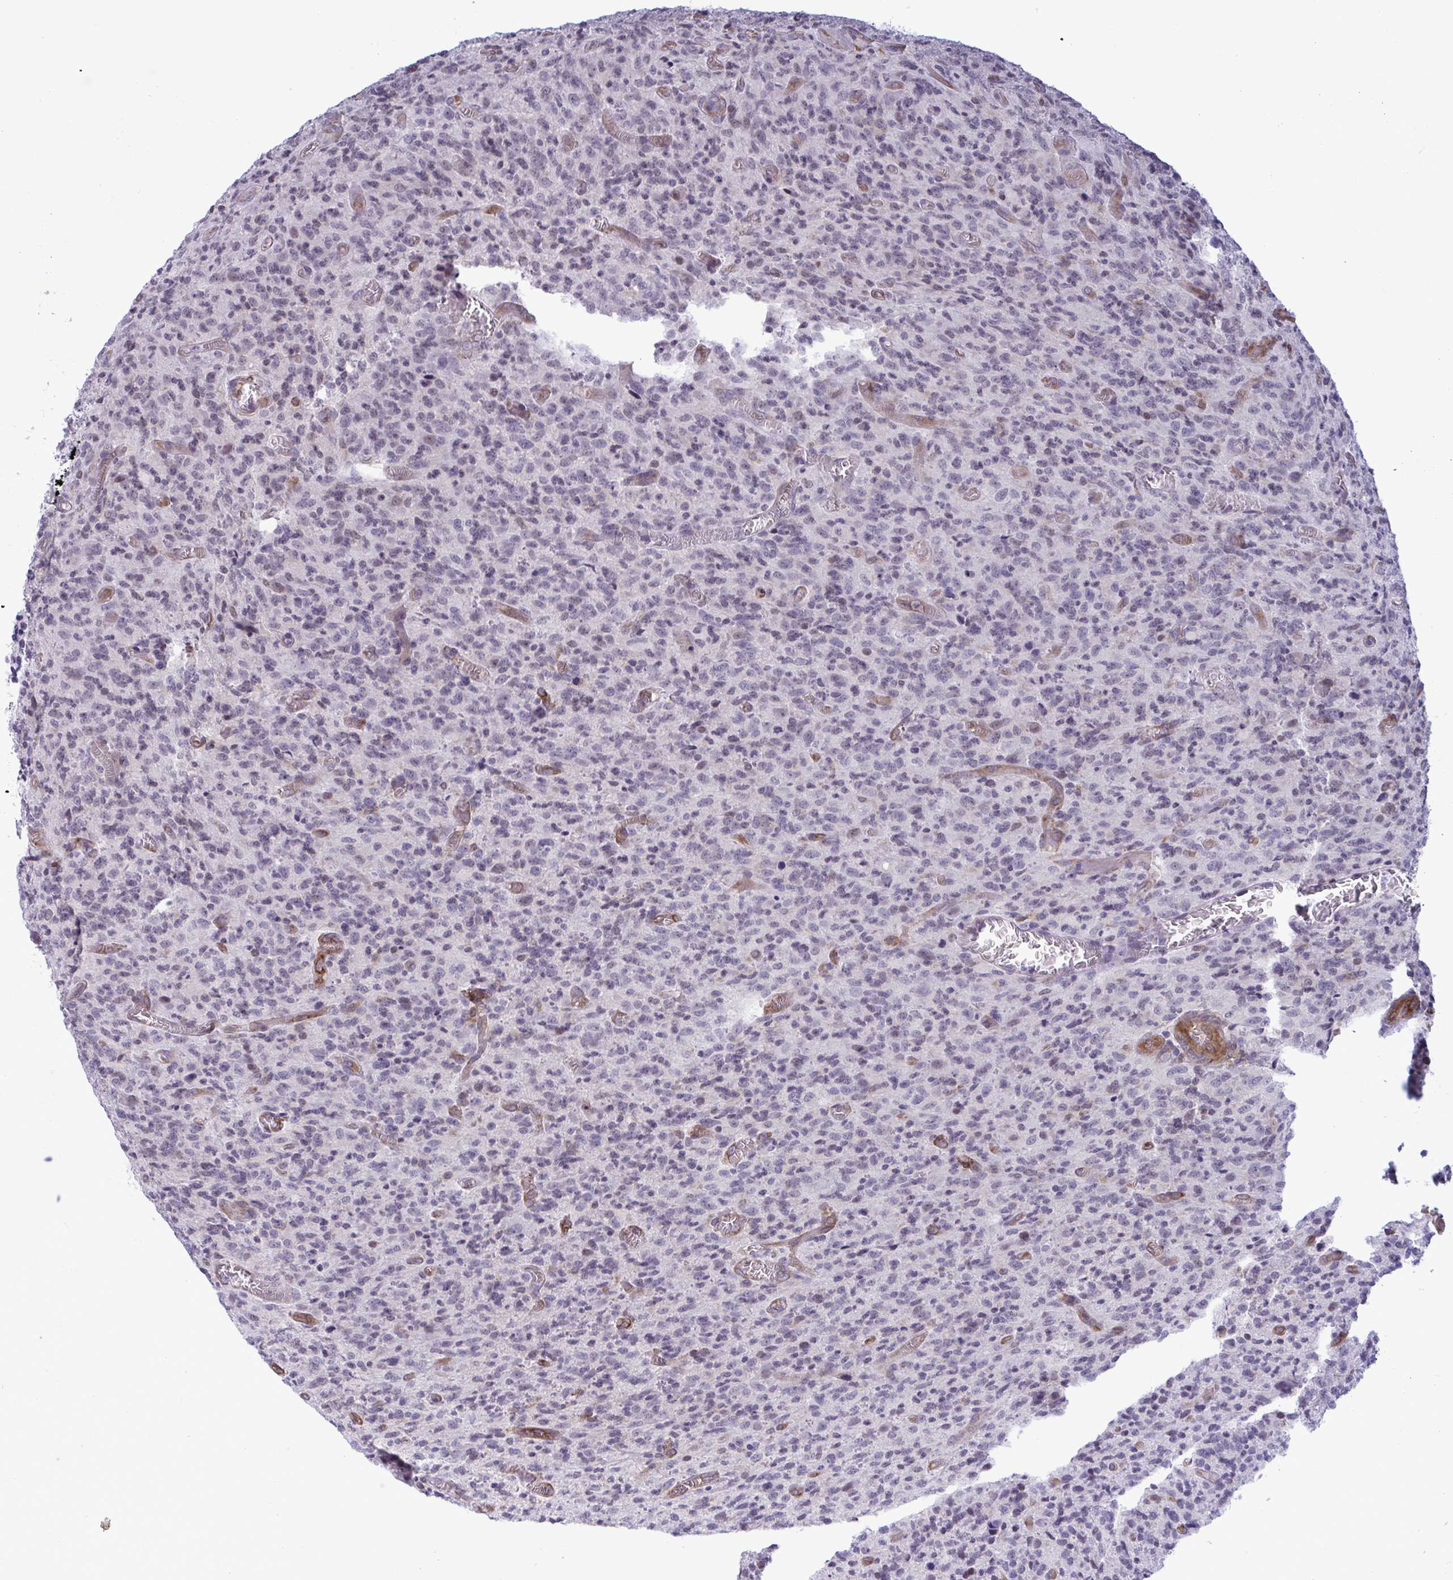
{"staining": {"intensity": "negative", "quantity": "none", "location": "none"}, "tissue": "glioma", "cell_type": "Tumor cells", "image_type": "cancer", "snomed": [{"axis": "morphology", "description": "Glioma, malignant, High grade"}, {"axis": "topography", "description": "Brain"}], "caption": "Tumor cells are negative for brown protein staining in glioma.", "gene": "EML1", "patient": {"sex": "male", "age": 76}}